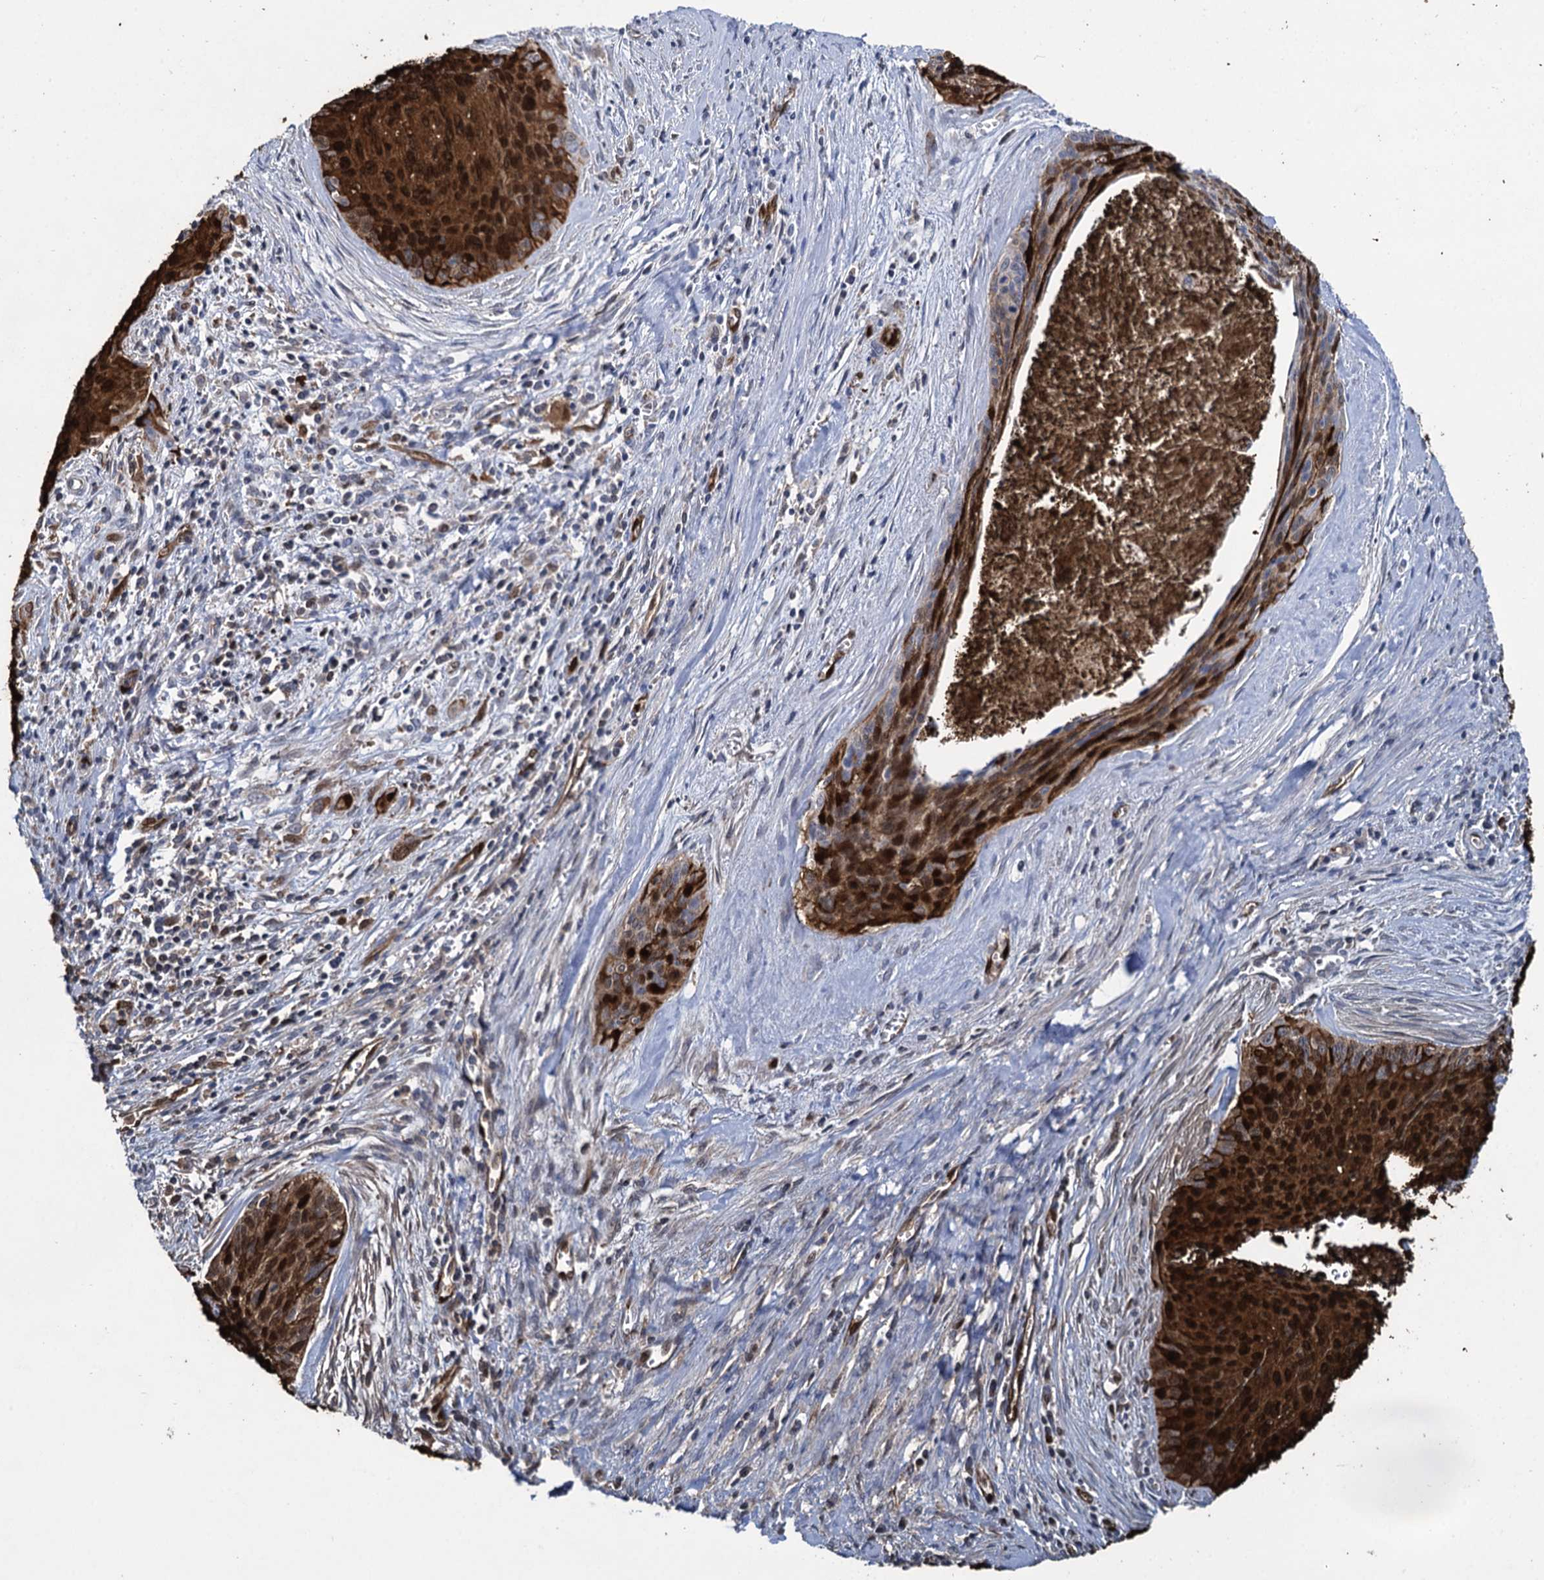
{"staining": {"intensity": "strong", "quantity": ">75%", "location": "cytoplasmic/membranous,nuclear"}, "tissue": "cervical cancer", "cell_type": "Tumor cells", "image_type": "cancer", "snomed": [{"axis": "morphology", "description": "Squamous cell carcinoma, NOS"}, {"axis": "topography", "description": "Cervix"}], "caption": "Immunohistochemistry histopathology image of neoplastic tissue: cervical cancer (squamous cell carcinoma) stained using immunohistochemistry (IHC) reveals high levels of strong protein expression localized specifically in the cytoplasmic/membranous and nuclear of tumor cells, appearing as a cytoplasmic/membranous and nuclear brown color.", "gene": "FABP5", "patient": {"sex": "female", "age": 55}}